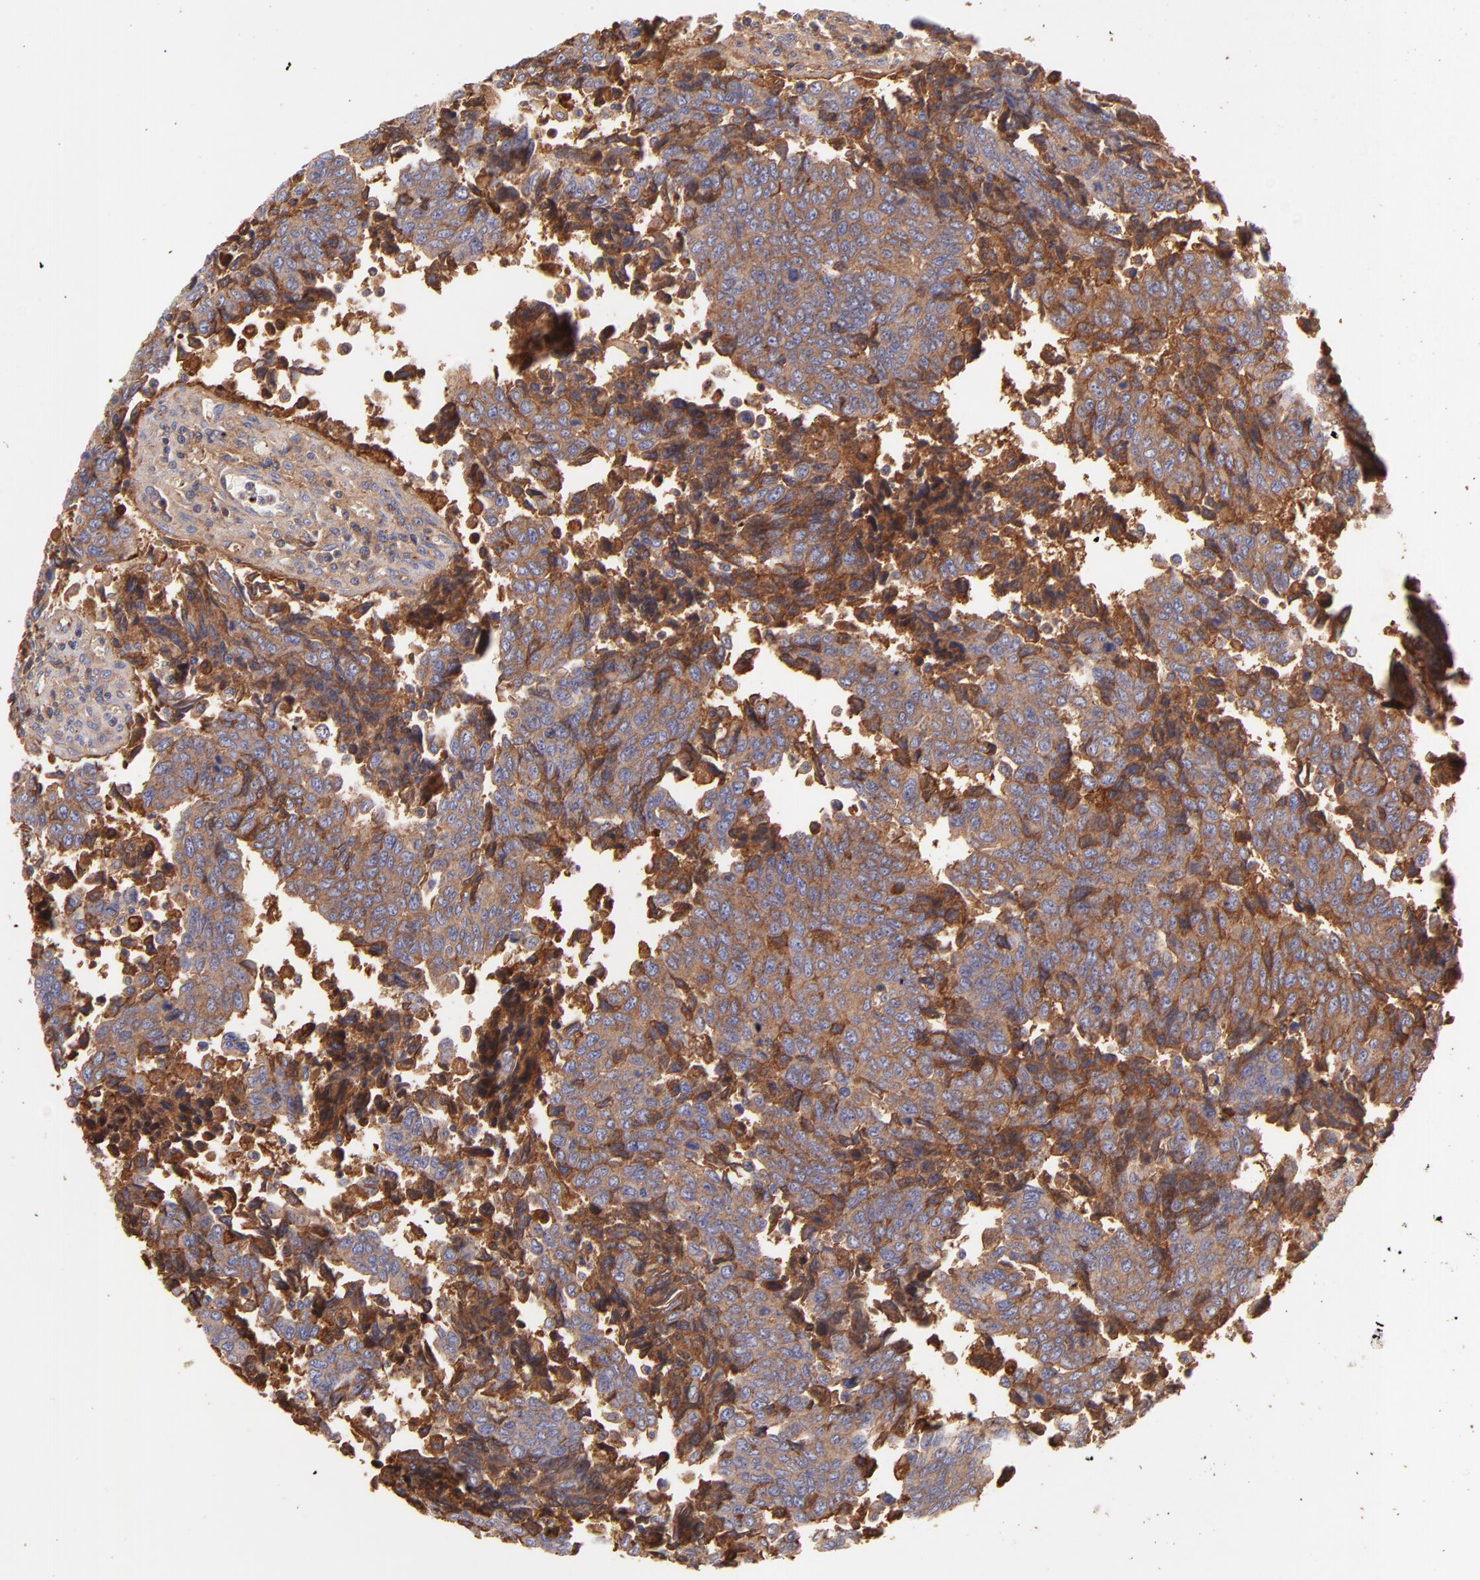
{"staining": {"intensity": "moderate", "quantity": ">75%", "location": "cytoplasmic/membranous"}, "tissue": "urothelial cancer", "cell_type": "Tumor cells", "image_type": "cancer", "snomed": [{"axis": "morphology", "description": "Urothelial carcinoma, High grade"}, {"axis": "topography", "description": "Urinary bladder"}], "caption": "IHC (DAB) staining of urothelial cancer demonstrates moderate cytoplasmic/membranous protein positivity in about >75% of tumor cells. Using DAB (brown) and hematoxylin (blue) stains, captured at high magnification using brightfield microscopy.", "gene": "FGB", "patient": {"sex": "male", "age": 86}}